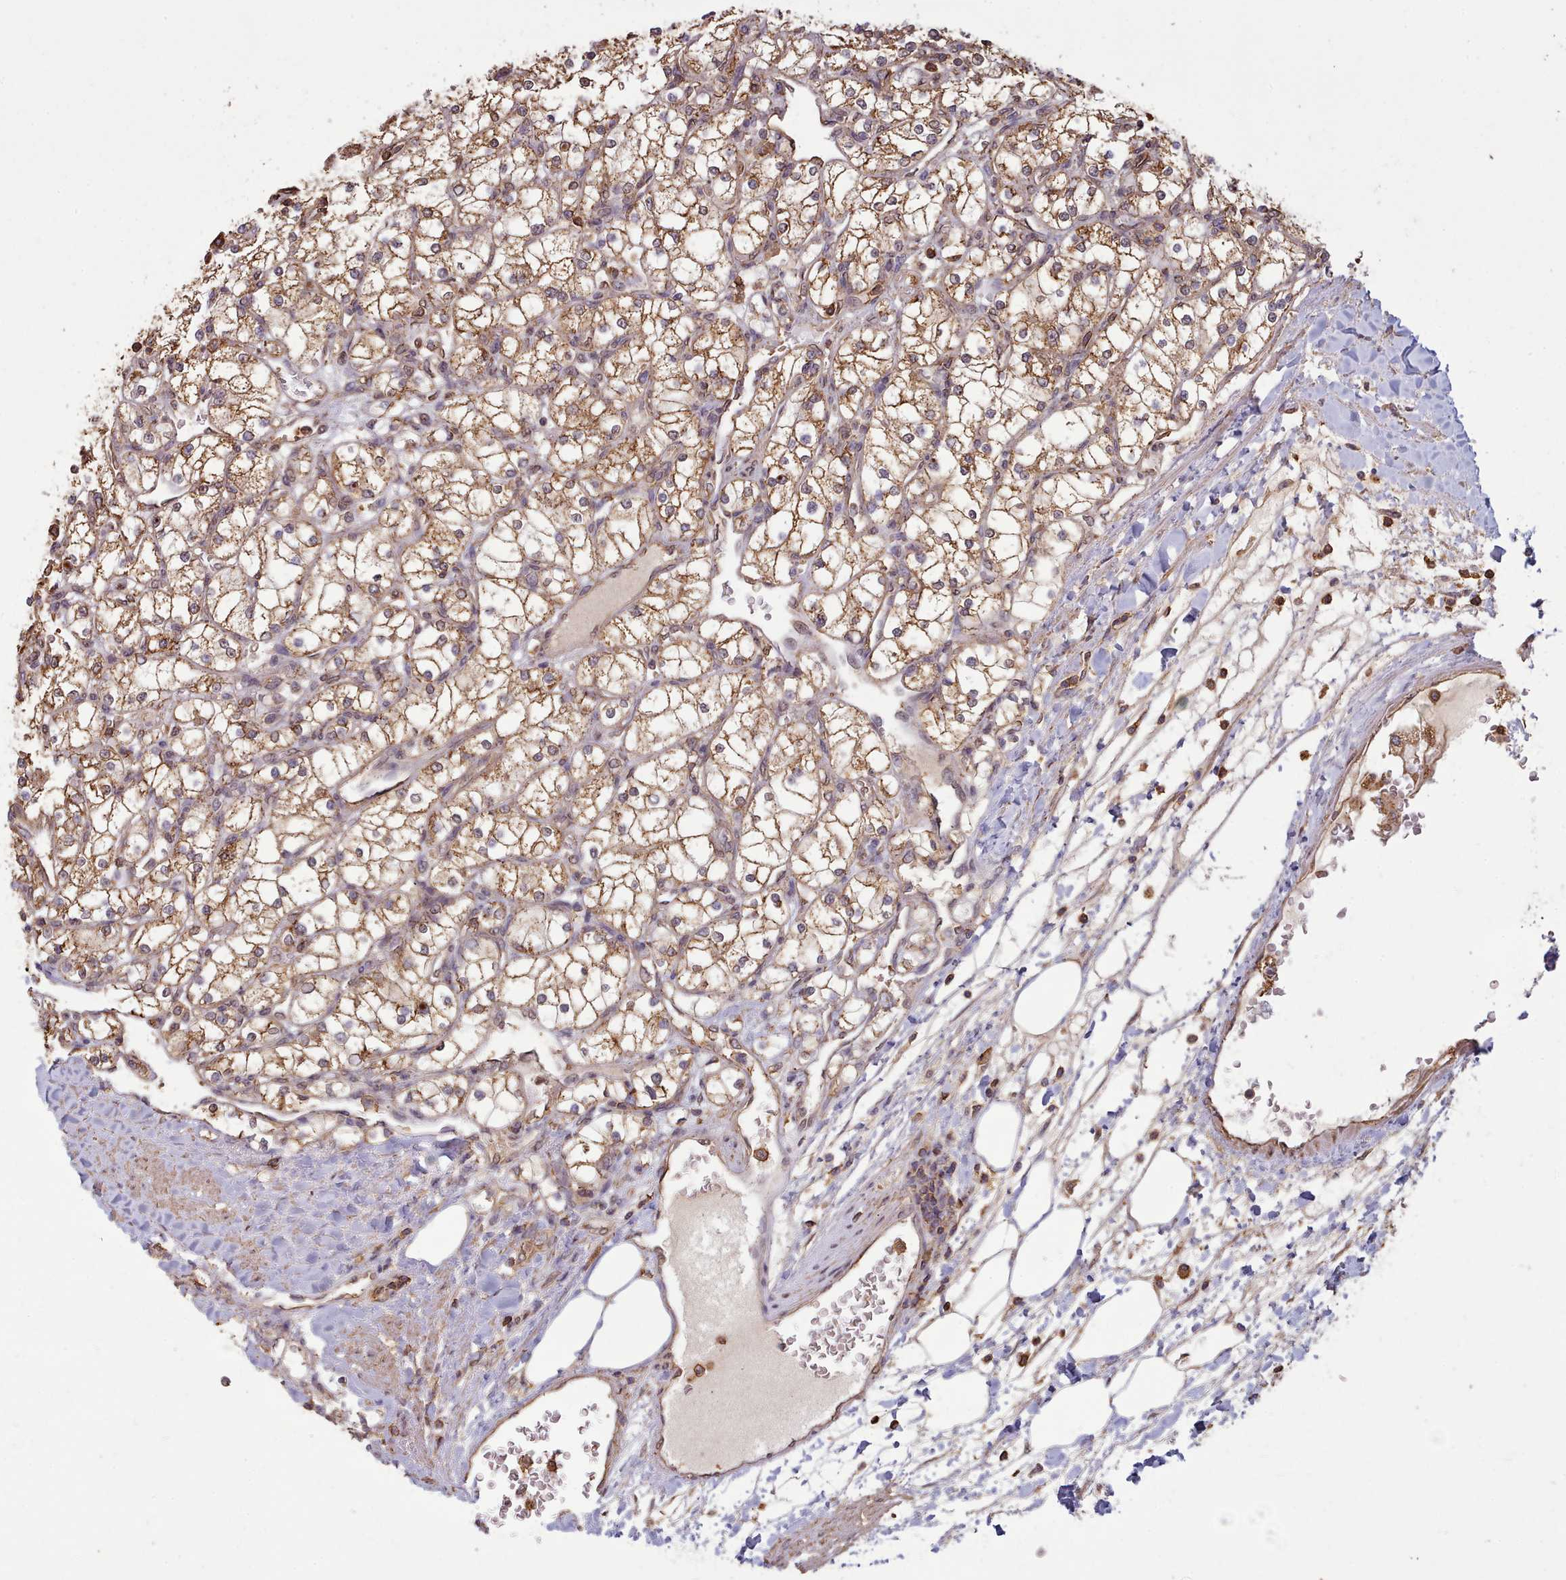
{"staining": {"intensity": "moderate", "quantity": ">75%", "location": "cytoplasmic/membranous"}, "tissue": "renal cancer", "cell_type": "Tumor cells", "image_type": "cancer", "snomed": [{"axis": "morphology", "description": "Adenocarcinoma, NOS"}, {"axis": "topography", "description": "Kidney"}], "caption": "Protein expression by immunohistochemistry shows moderate cytoplasmic/membranous staining in about >75% of tumor cells in adenocarcinoma (renal).", "gene": "METRN", "patient": {"sex": "male", "age": 80}}